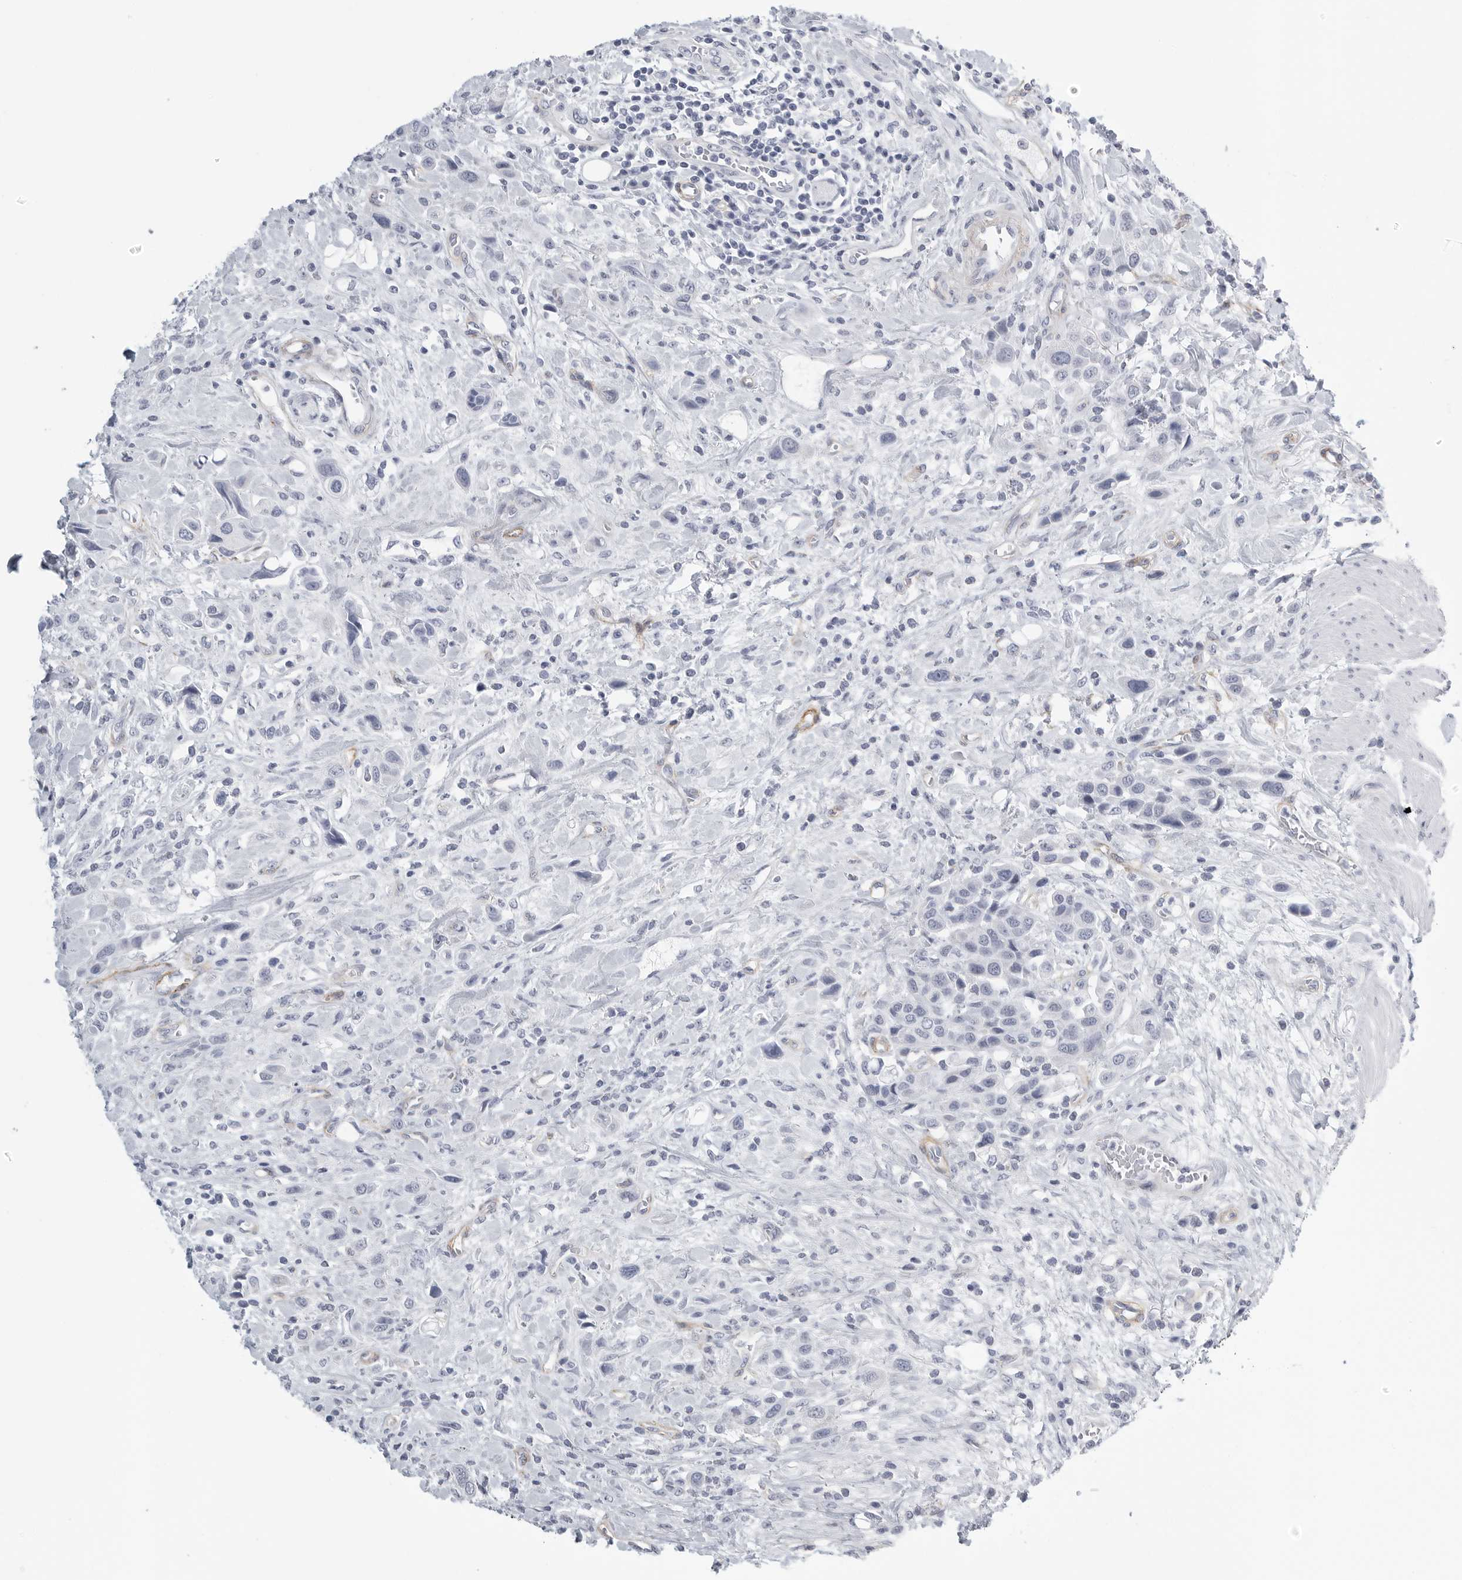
{"staining": {"intensity": "negative", "quantity": "none", "location": "none"}, "tissue": "urothelial cancer", "cell_type": "Tumor cells", "image_type": "cancer", "snomed": [{"axis": "morphology", "description": "Urothelial carcinoma, High grade"}, {"axis": "topography", "description": "Urinary bladder"}], "caption": "Immunohistochemistry (IHC) photomicrograph of neoplastic tissue: human high-grade urothelial carcinoma stained with DAB exhibits no significant protein staining in tumor cells.", "gene": "TNR", "patient": {"sex": "male", "age": 50}}